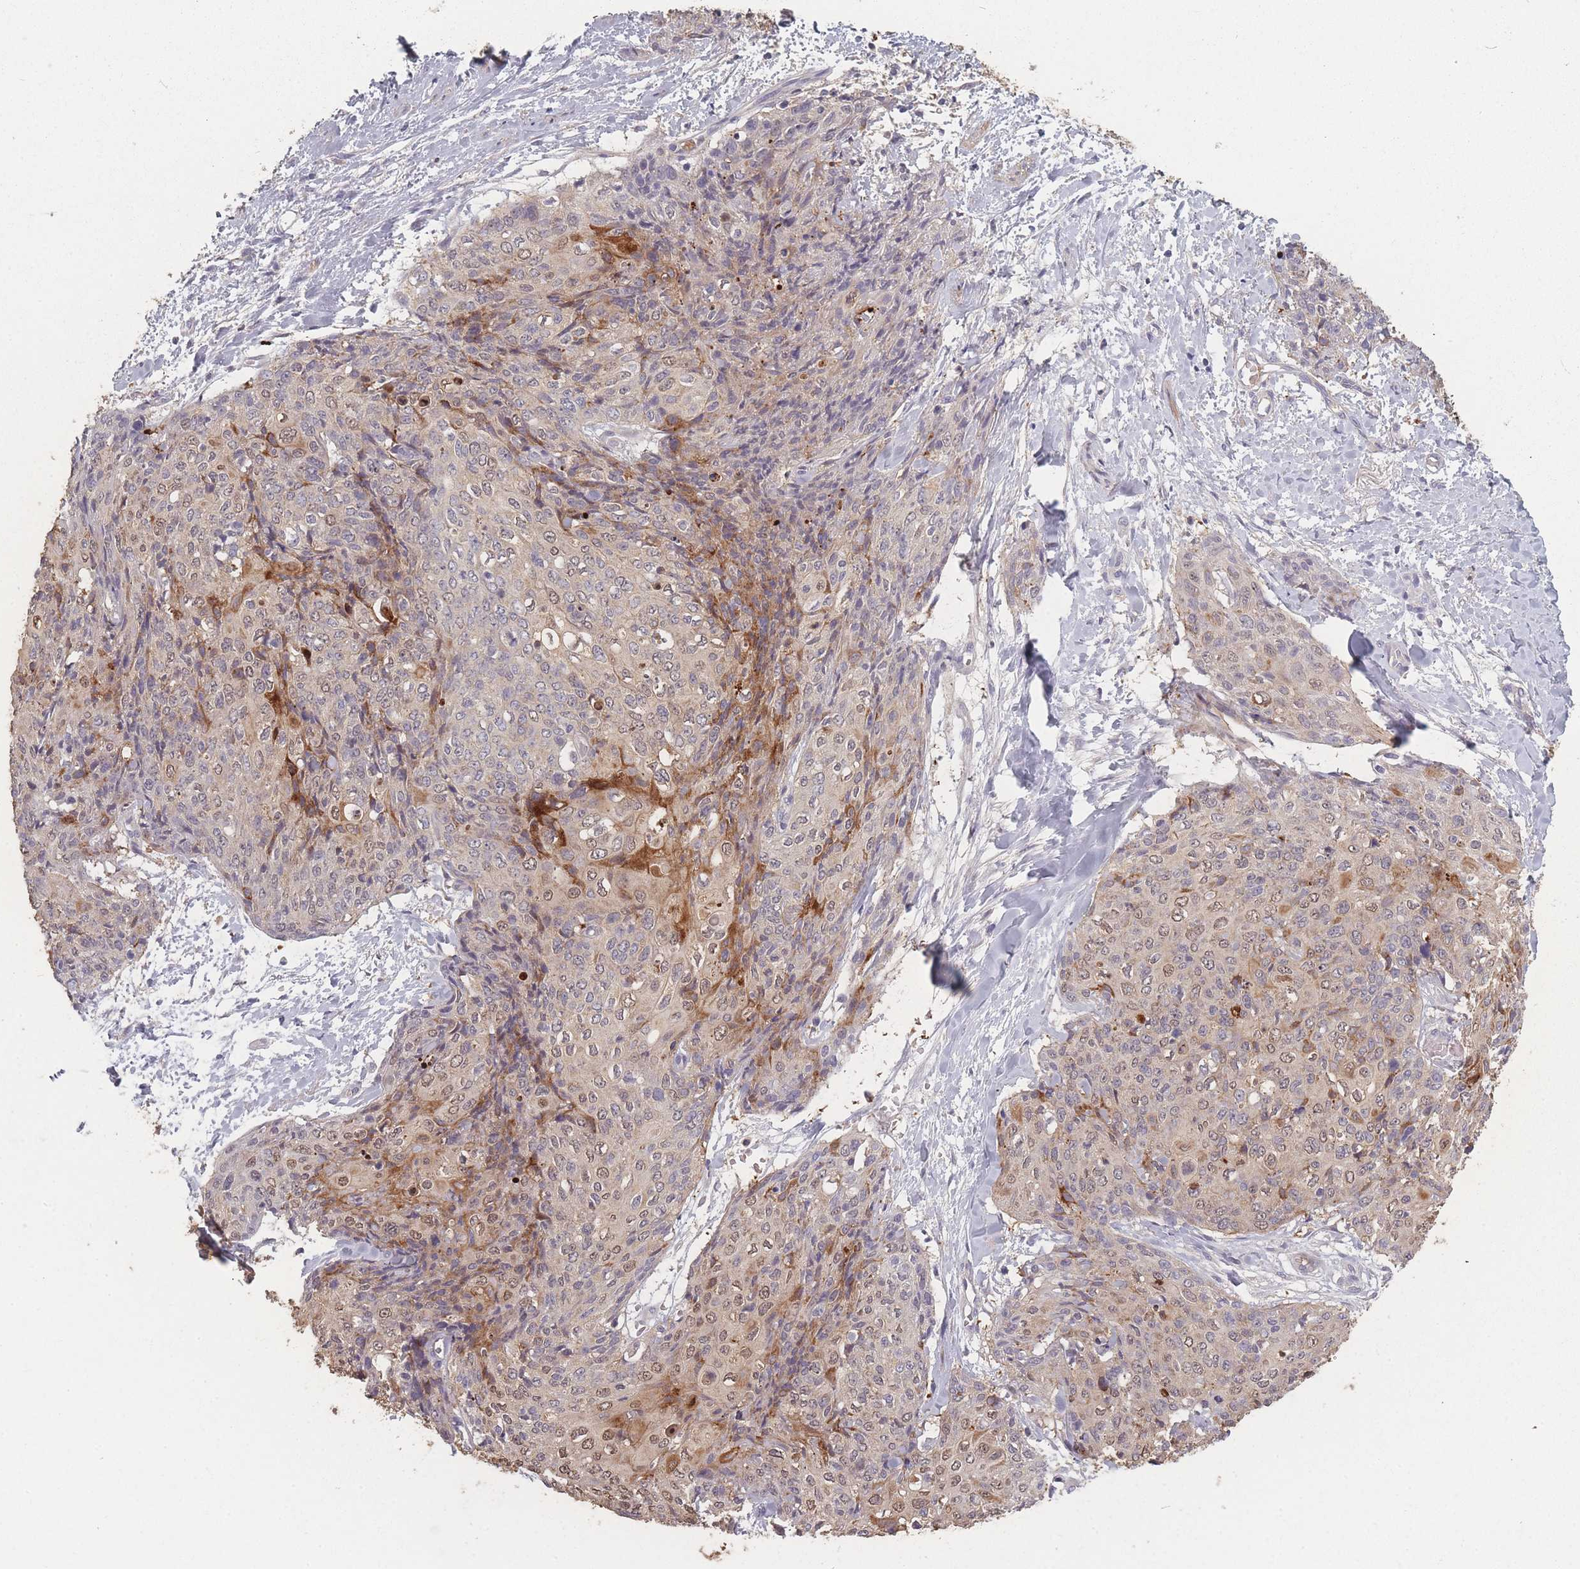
{"staining": {"intensity": "weak", "quantity": "<25%", "location": "cytoplasmic/membranous,nuclear"}, "tissue": "skin cancer", "cell_type": "Tumor cells", "image_type": "cancer", "snomed": [{"axis": "morphology", "description": "Squamous cell carcinoma, NOS"}, {"axis": "topography", "description": "Skin"}, {"axis": "topography", "description": "Vulva"}], "caption": "A high-resolution micrograph shows immunohistochemistry (IHC) staining of skin cancer (squamous cell carcinoma), which exhibits no significant positivity in tumor cells. Brightfield microscopy of immunohistochemistry (IHC) stained with DAB (brown) and hematoxylin (blue), captured at high magnification.", "gene": "BST1", "patient": {"sex": "female", "age": 85}}